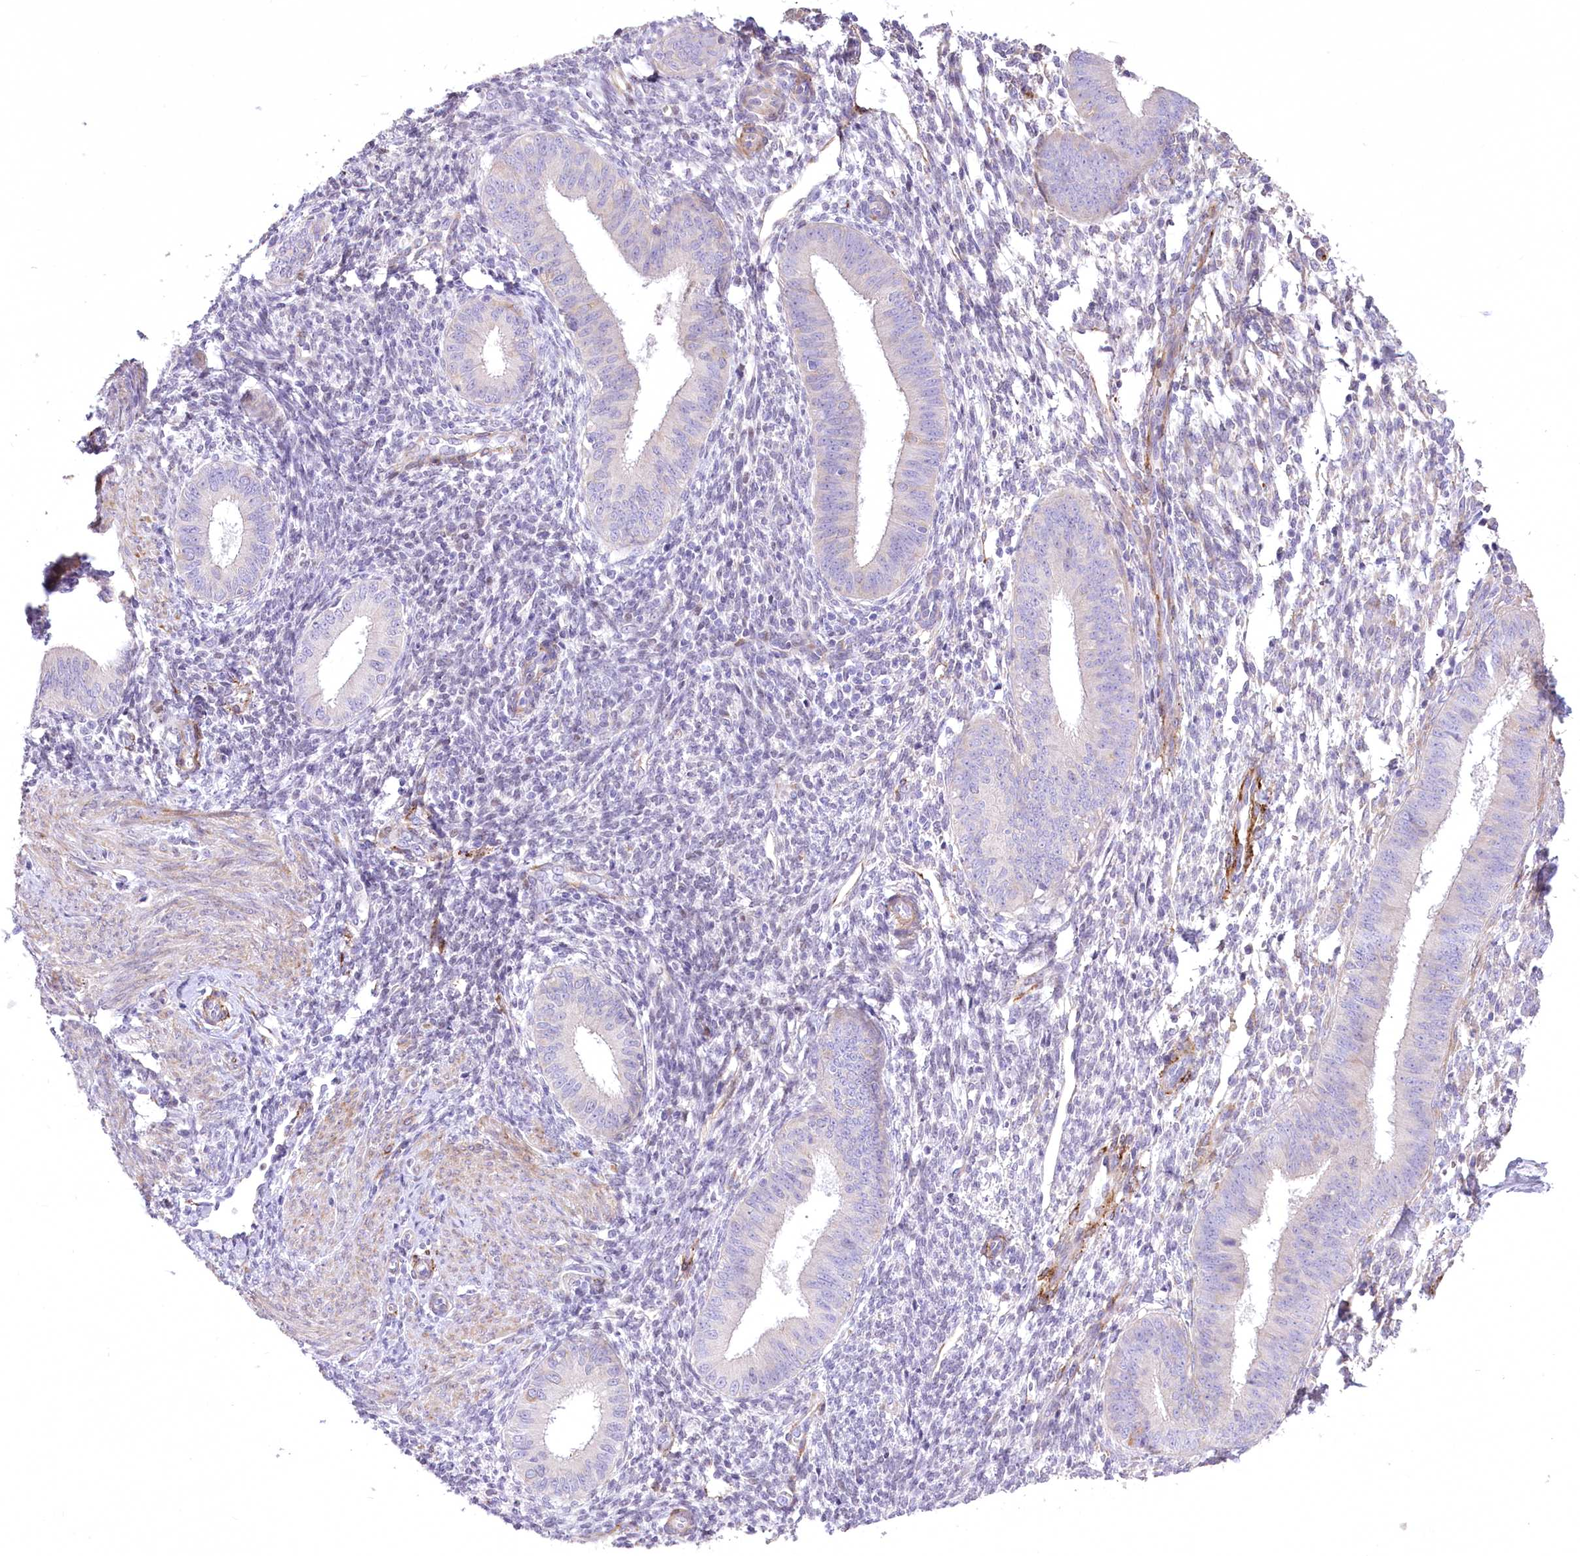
{"staining": {"intensity": "negative", "quantity": "none", "location": "none"}, "tissue": "endometrium", "cell_type": "Cells in endometrial stroma", "image_type": "normal", "snomed": [{"axis": "morphology", "description": "Normal tissue, NOS"}, {"axis": "topography", "description": "Uterus"}, {"axis": "topography", "description": "Endometrium"}], "caption": "The image reveals no staining of cells in endometrial stroma in normal endometrium.", "gene": "ANGPTL3", "patient": {"sex": "female", "age": 48}}